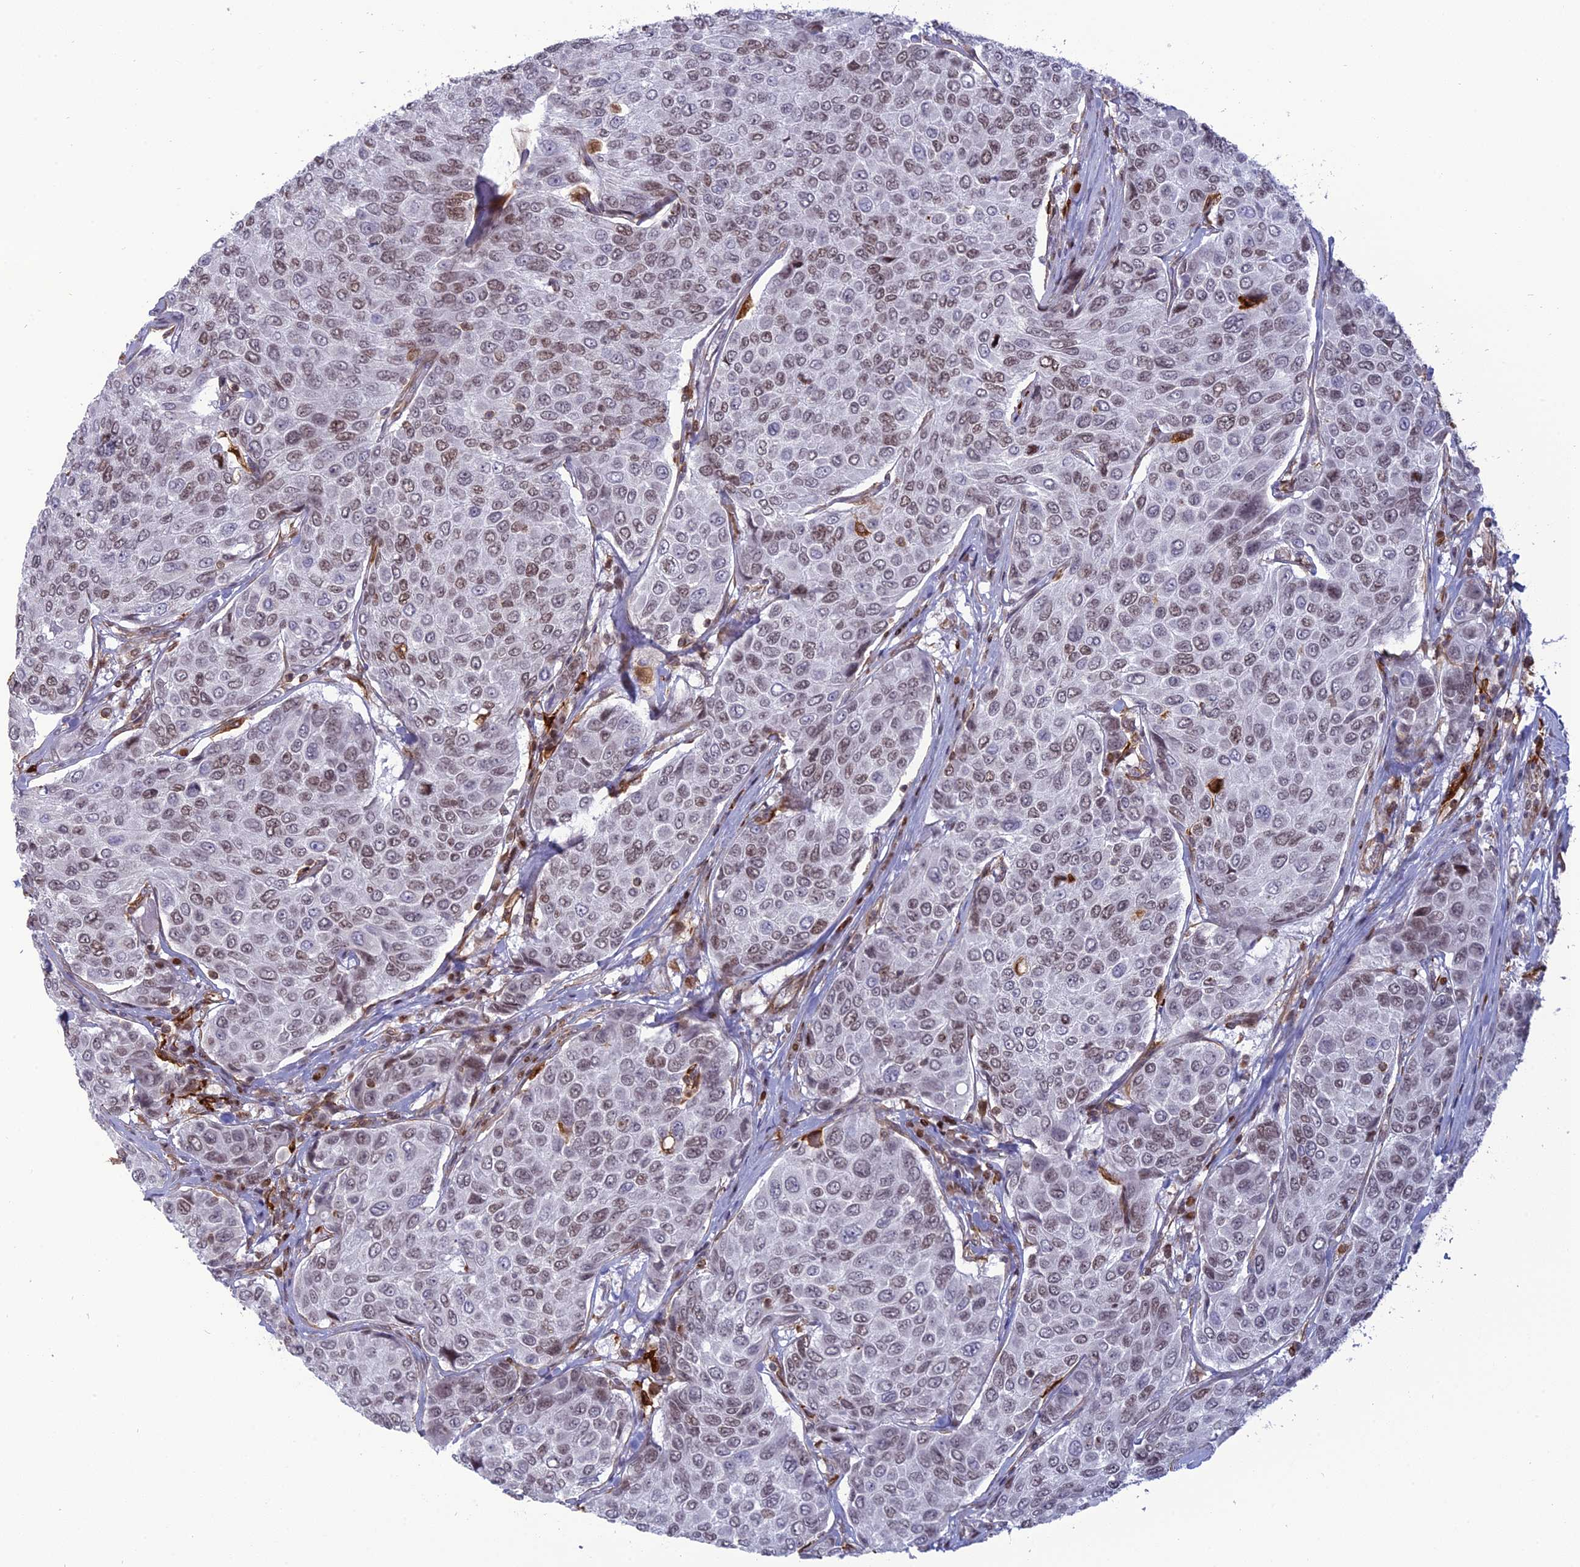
{"staining": {"intensity": "weak", "quantity": "25%-75%", "location": "nuclear"}, "tissue": "breast cancer", "cell_type": "Tumor cells", "image_type": "cancer", "snomed": [{"axis": "morphology", "description": "Duct carcinoma"}, {"axis": "topography", "description": "Breast"}], "caption": "Tumor cells show low levels of weak nuclear positivity in about 25%-75% of cells in invasive ductal carcinoma (breast).", "gene": "APOBR", "patient": {"sex": "female", "age": 55}}